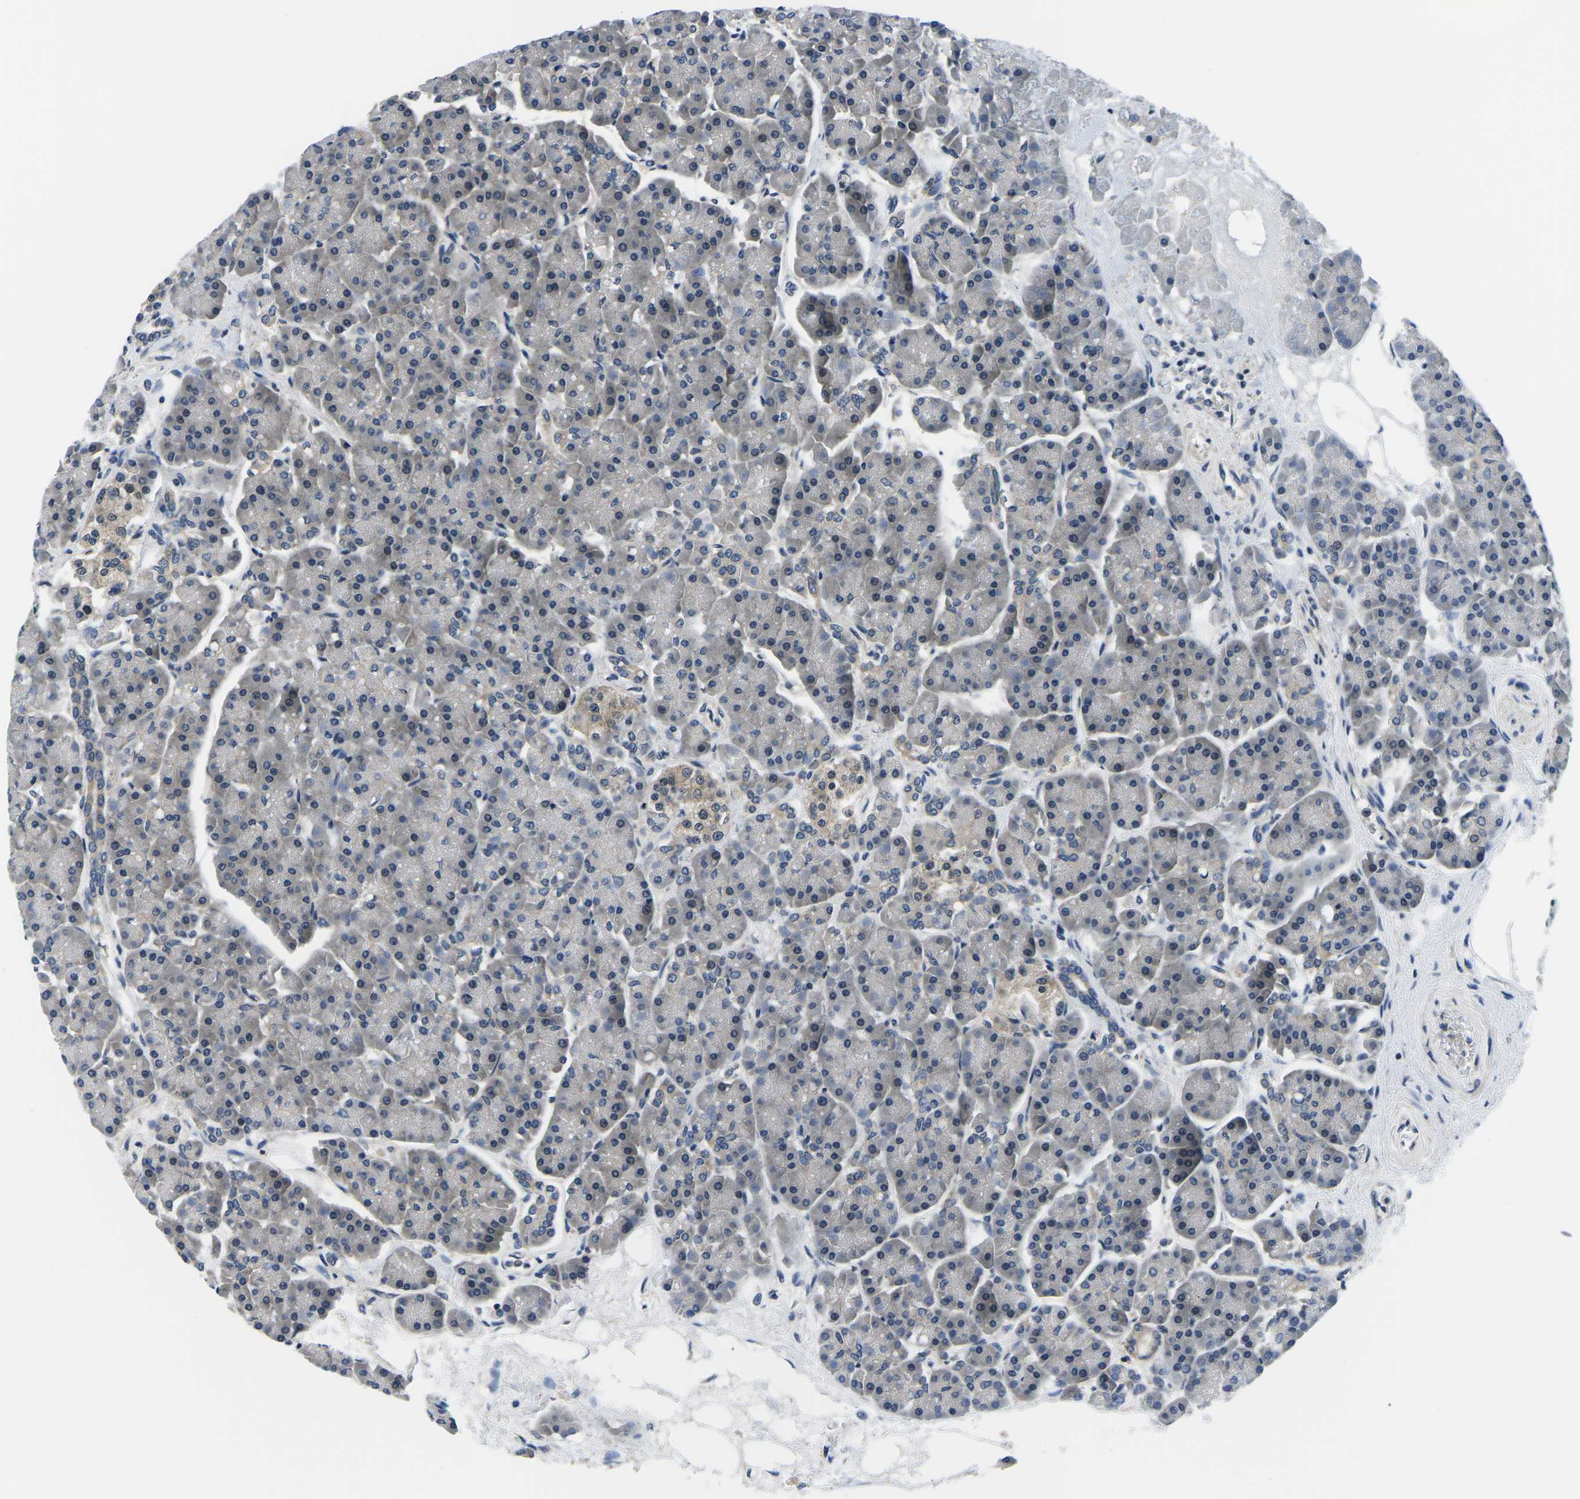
{"staining": {"intensity": "moderate", "quantity": "<25%", "location": "cytoplasmic/membranous"}, "tissue": "pancreas", "cell_type": "Exocrine glandular cells", "image_type": "normal", "snomed": [{"axis": "morphology", "description": "Normal tissue, NOS"}, {"axis": "topography", "description": "Pancreas"}], "caption": "Protein expression analysis of normal pancreas demonstrates moderate cytoplasmic/membranous expression in about <25% of exocrine glandular cells. (DAB (3,3'-diaminobenzidine) IHC with brightfield microscopy, high magnification).", "gene": "GSK3B", "patient": {"sex": "female", "age": 70}}